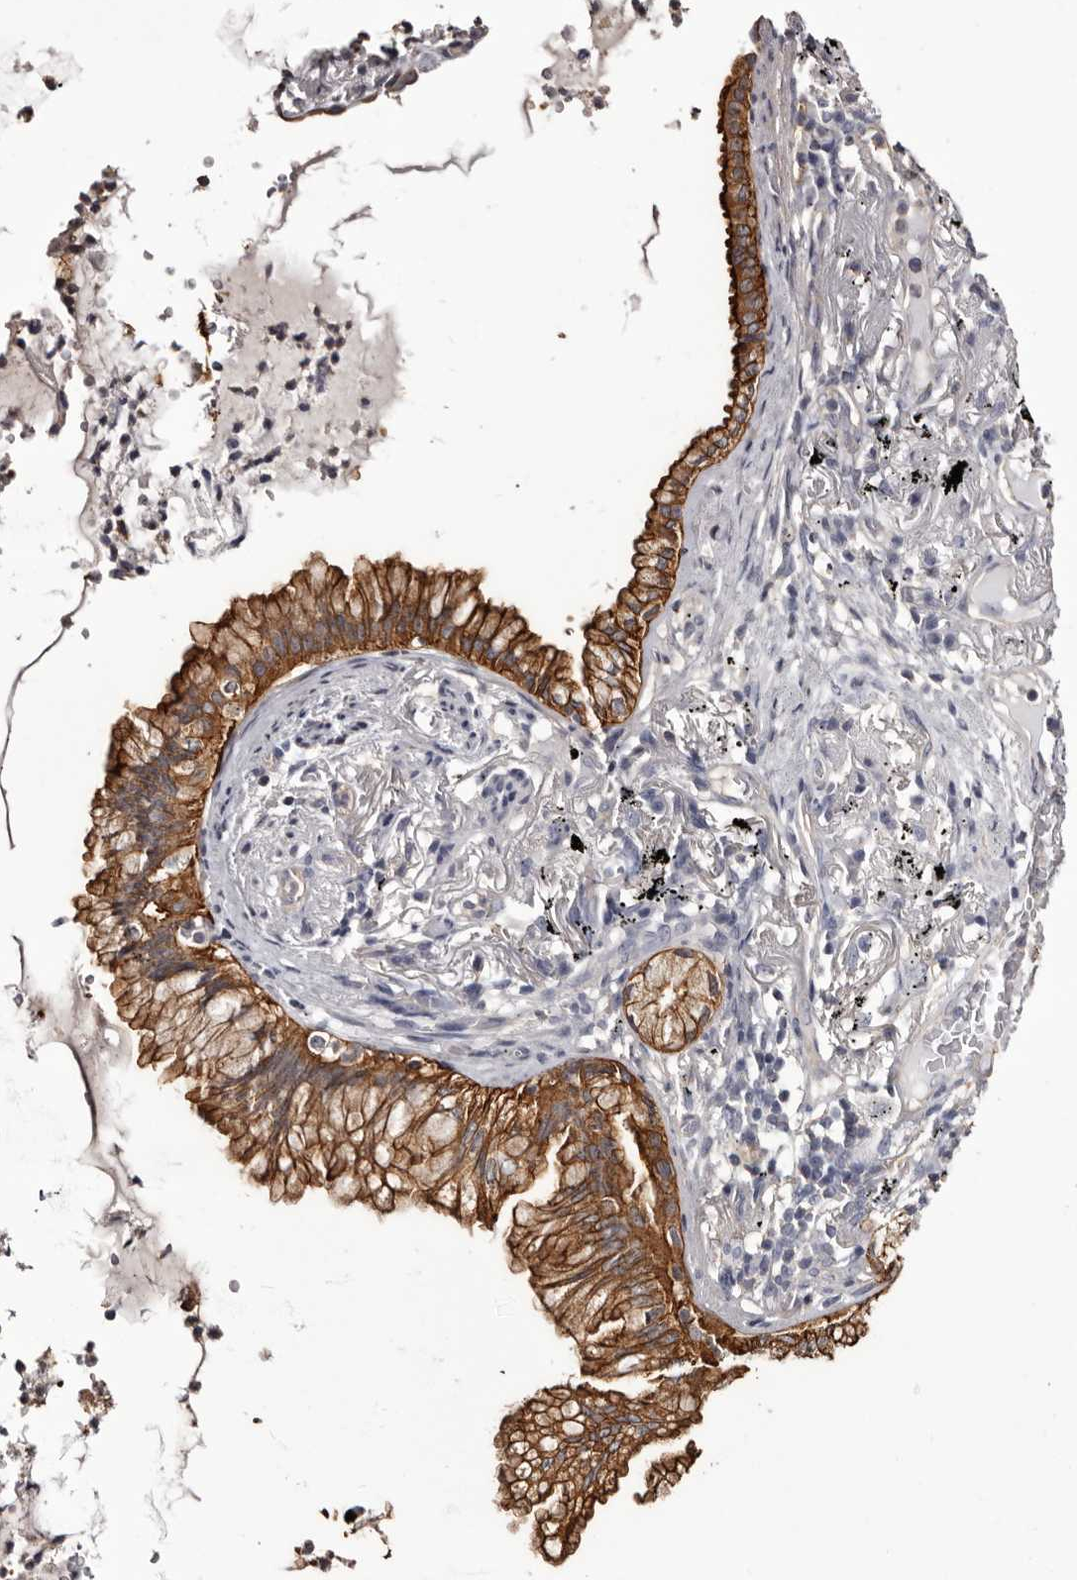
{"staining": {"intensity": "strong", "quantity": ">75%", "location": "cytoplasmic/membranous"}, "tissue": "lung cancer", "cell_type": "Tumor cells", "image_type": "cancer", "snomed": [{"axis": "morphology", "description": "Adenocarcinoma, NOS"}, {"axis": "topography", "description": "Lung"}], "caption": "Approximately >75% of tumor cells in human lung cancer reveal strong cytoplasmic/membranous protein expression as visualized by brown immunohistochemical staining.", "gene": "LAD1", "patient": {"sex": "female", "age": 70}}